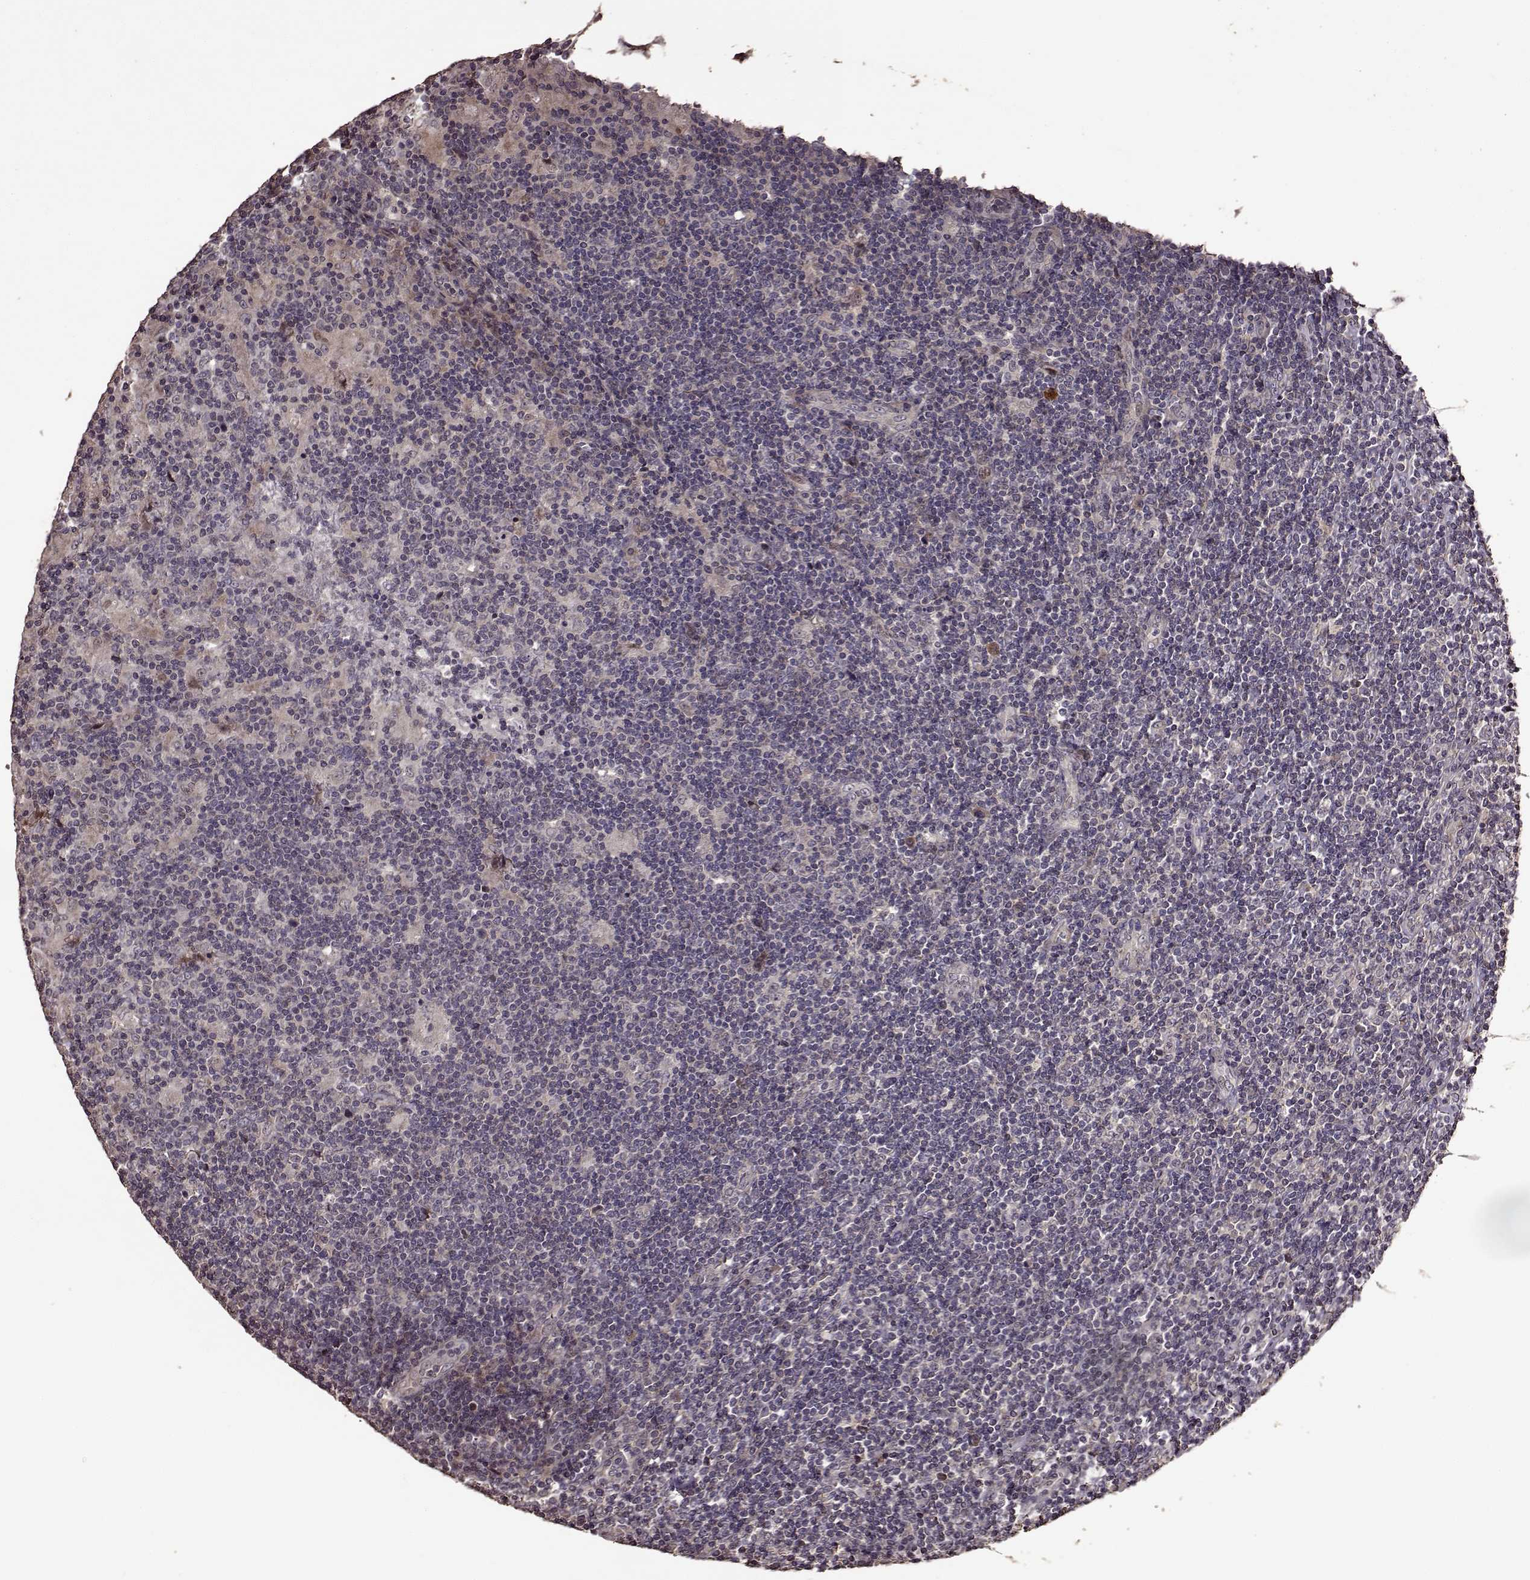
{"staining": {"intensity": "negative", "quantity": "none", "location": "none"}, "tissue": "lymphoma", "cell_type": "Tumor cells", "image_type": "cancer", "snomed": [{"axis": "morphology", "description": "Hodgkin's disease, NOS"}, {"axis": "topography", "description": "Lymph node"}], "caption": "DAB immunohistochemical staining of human lymphoma displays no significant staining in tumor cells.", "gene": "FBXW11", "patient": {"sex": "male", "age": 40}}